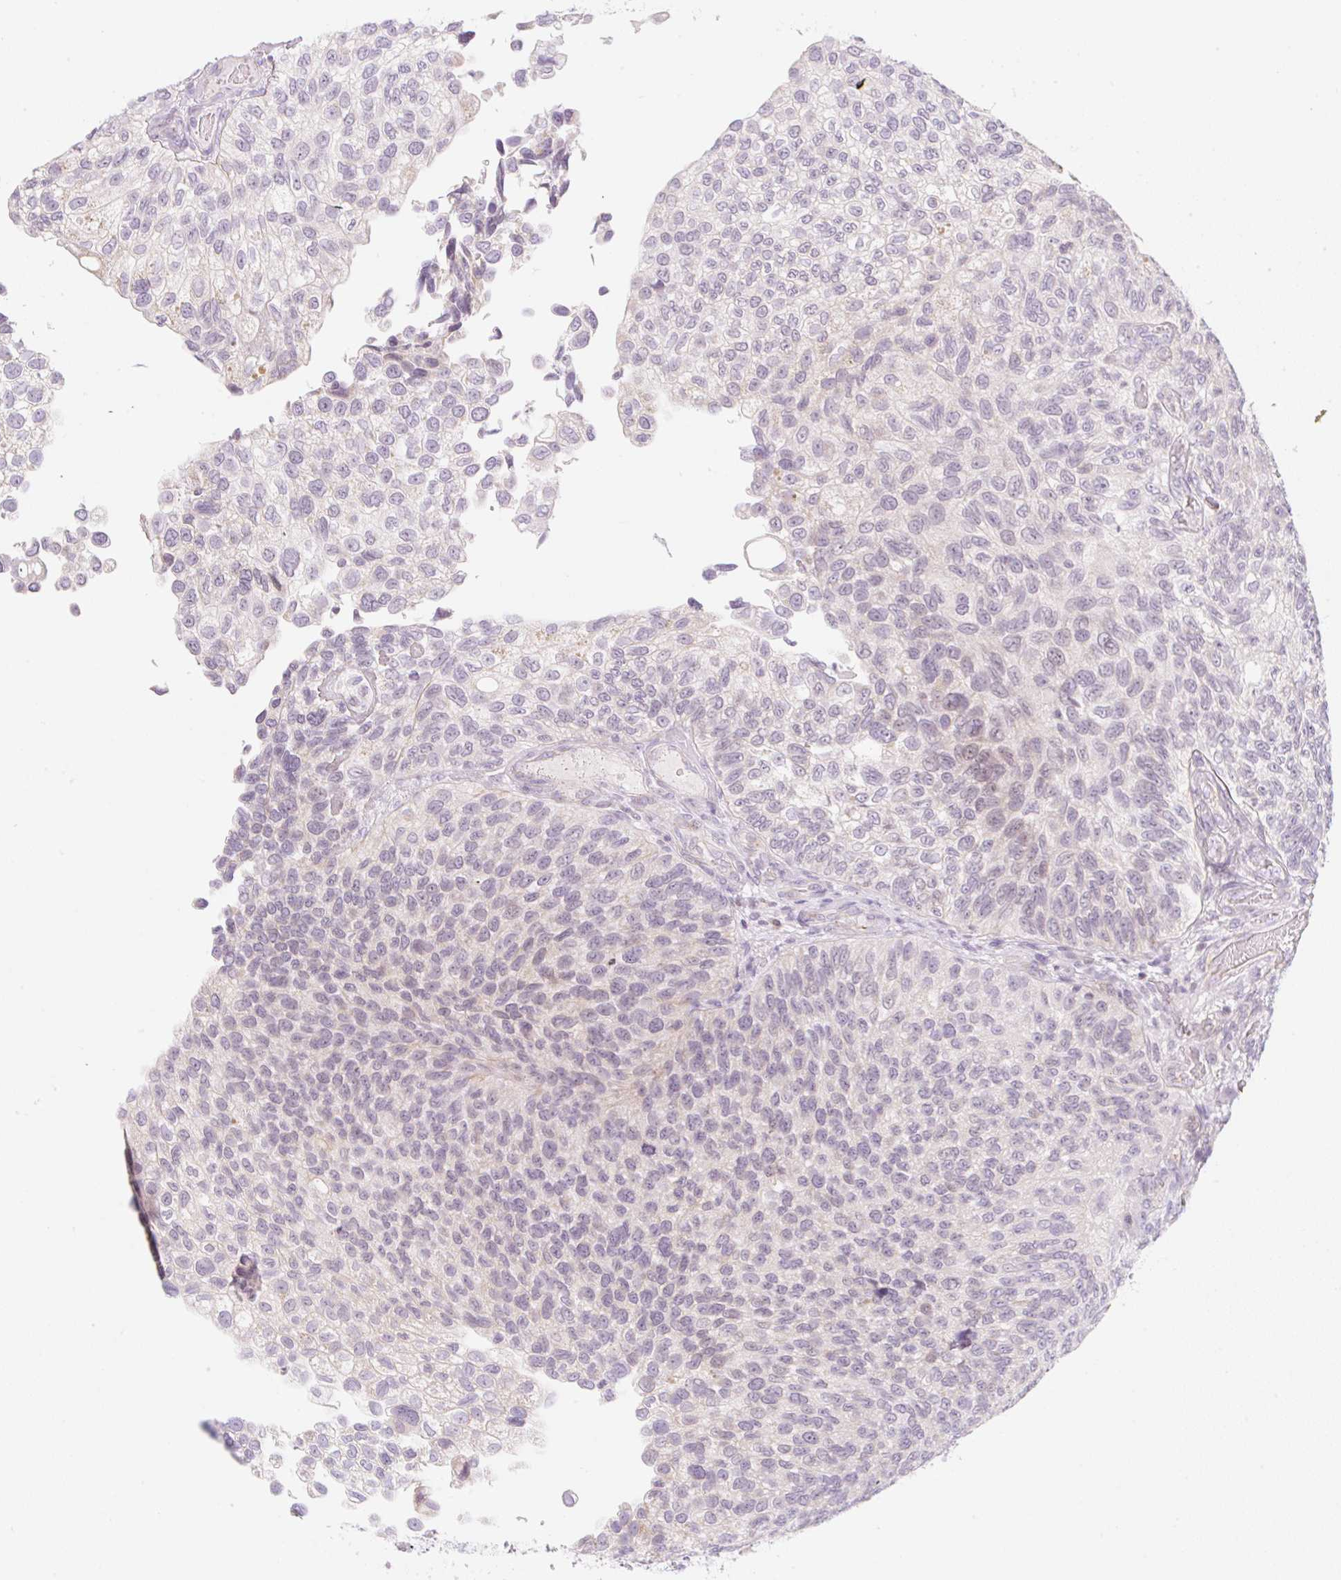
{"staining": {"intensity": "negative", "quantity": "none", "location": "none"}, "tissue": "urothelial cancer", "cell_type": "Tumor cells", "image_type": "cancer", "snomed": [{"axis": "morphology", "description": "Urothelial carcinoma, NOS"}, {"axis": "topography", "description": "Urinary bladder"}], "caption": "Tumor cells are negative for brown protein staining in transitional cell carcinoma. (DAB (3,3'-diaminobenzidine) immunohistochemistry, high magnification).", "gene": "CASKIN1", "patient": {"sex": "male", "age": 87}}